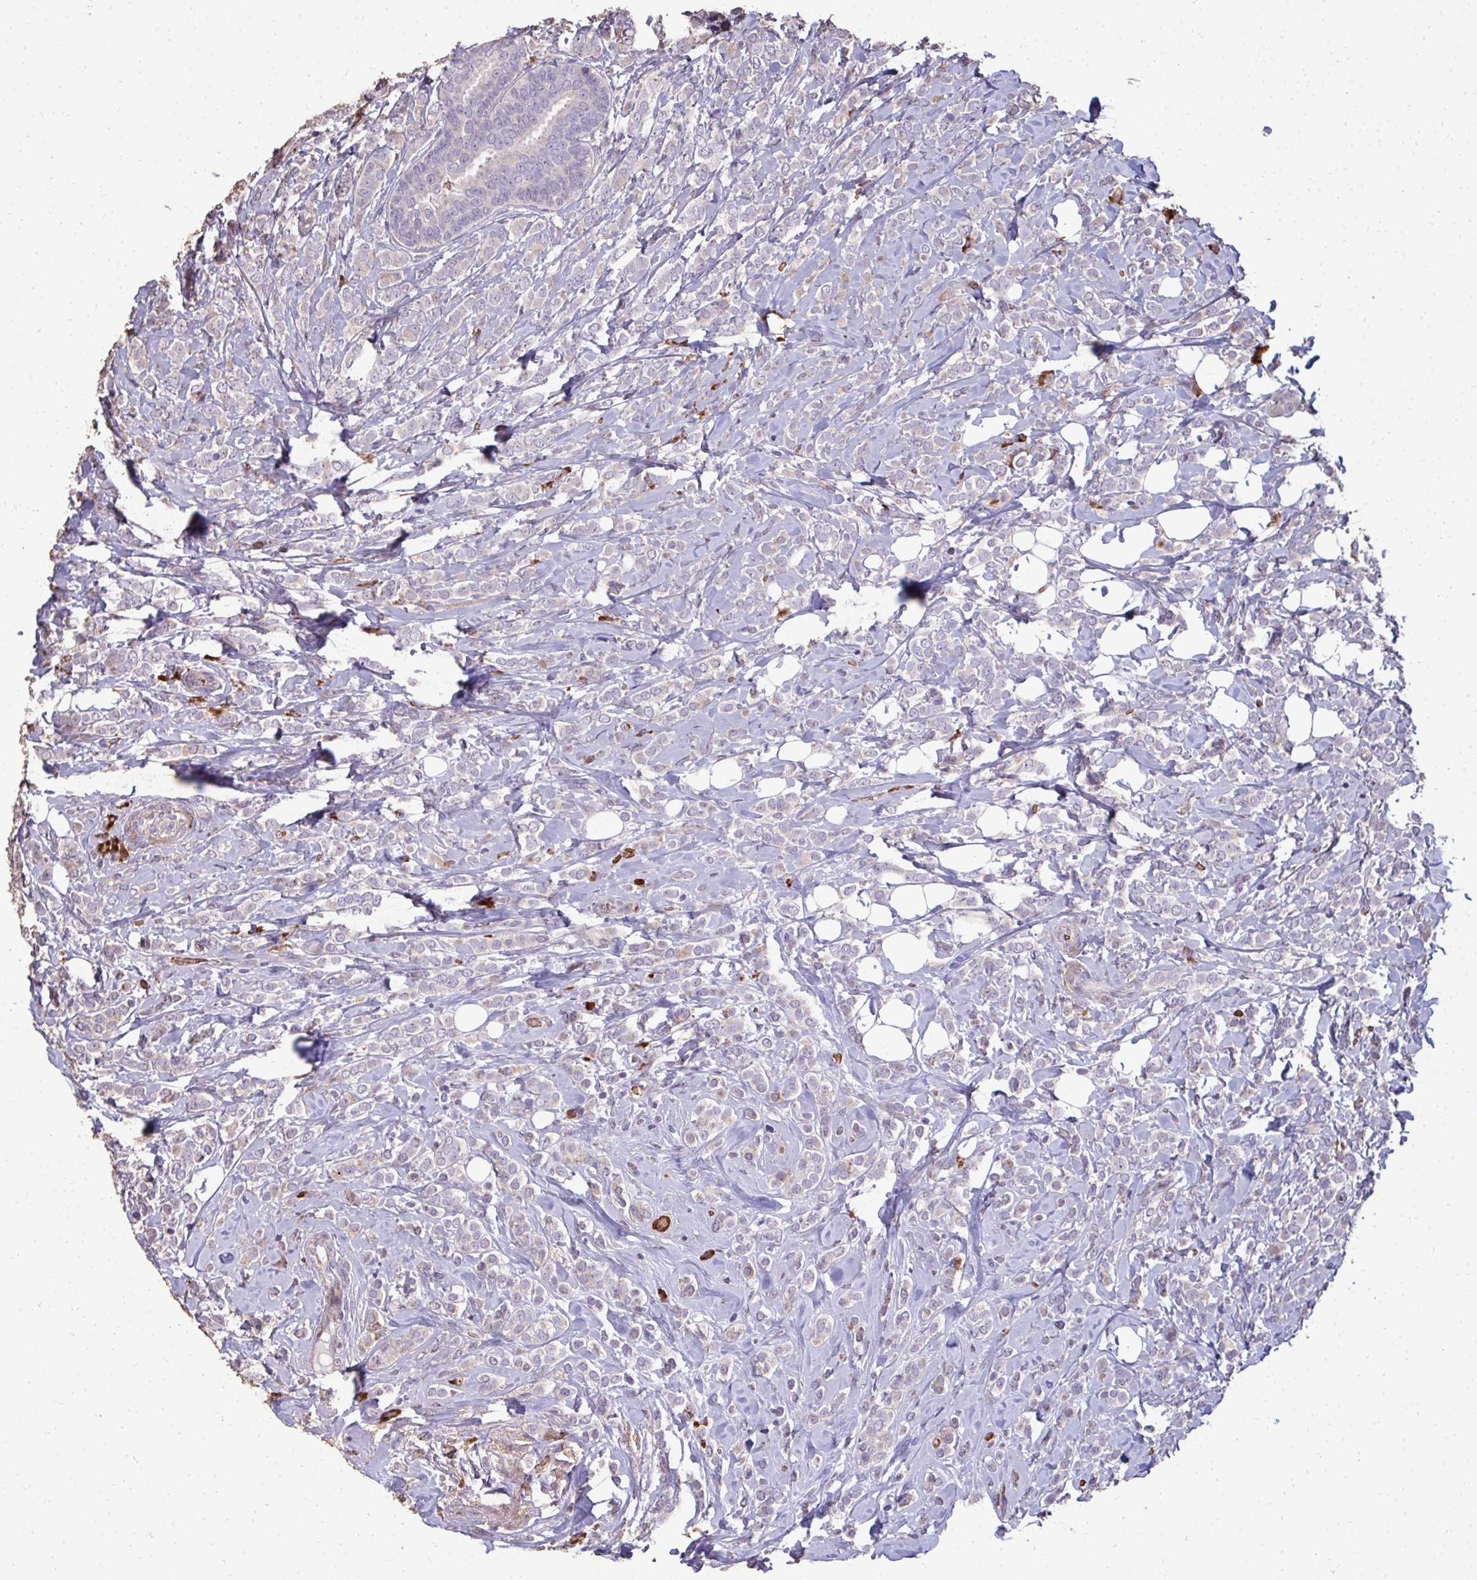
{"staining": {"intensity": "negative", "quantity": "none", "location": "none"}, "tissue": "breast cancer", "cell_type": "Tumor cells", "image_type": "cancer", "snomed": [{"axis": "morphology", "description": "Lobular carcinoma"}, {"axis": "topography", "description": "Breast"}], "caption": "The micrograph shows no staining of tumor cells in breast lobular carcinoma.", "gene": "FIBCD1", "patient": {"sex": "female", "age": 49}}